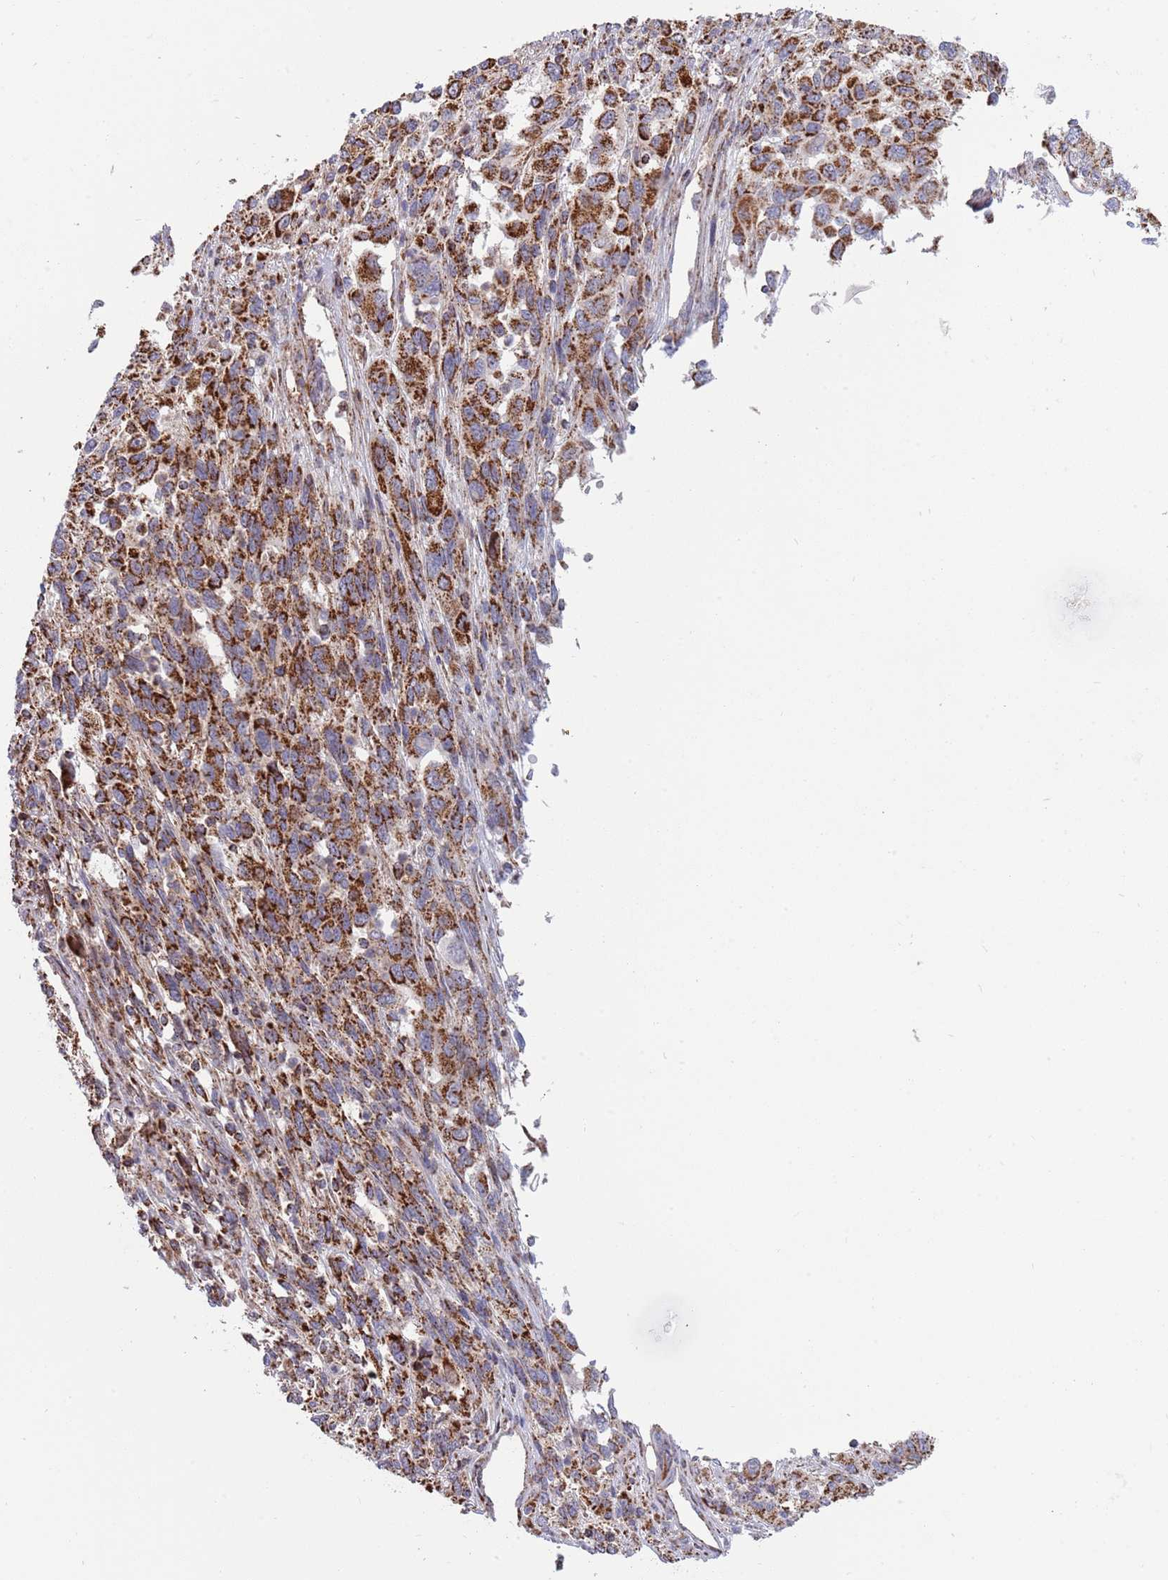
{"staining": {"intensity": "strong", "quantity": ">75%", "location": "cytoplasmic/membranous"}, "tissue": "melanoma", "cell_type": "Tumor cells", "image_type": "cancer", "snomed": [{"axis": "morphology", "description": "Malignant melanoma, Metastatic site"}, {"axis": "topography", "description": "Lymph node"}], "caption": "A brown stain labels strong cytoplasmic/membranous positivity of a protein in melanoma tumor cells.", "gene": "ATP5PD", "patient": {"sex": "male", "age": 61}}